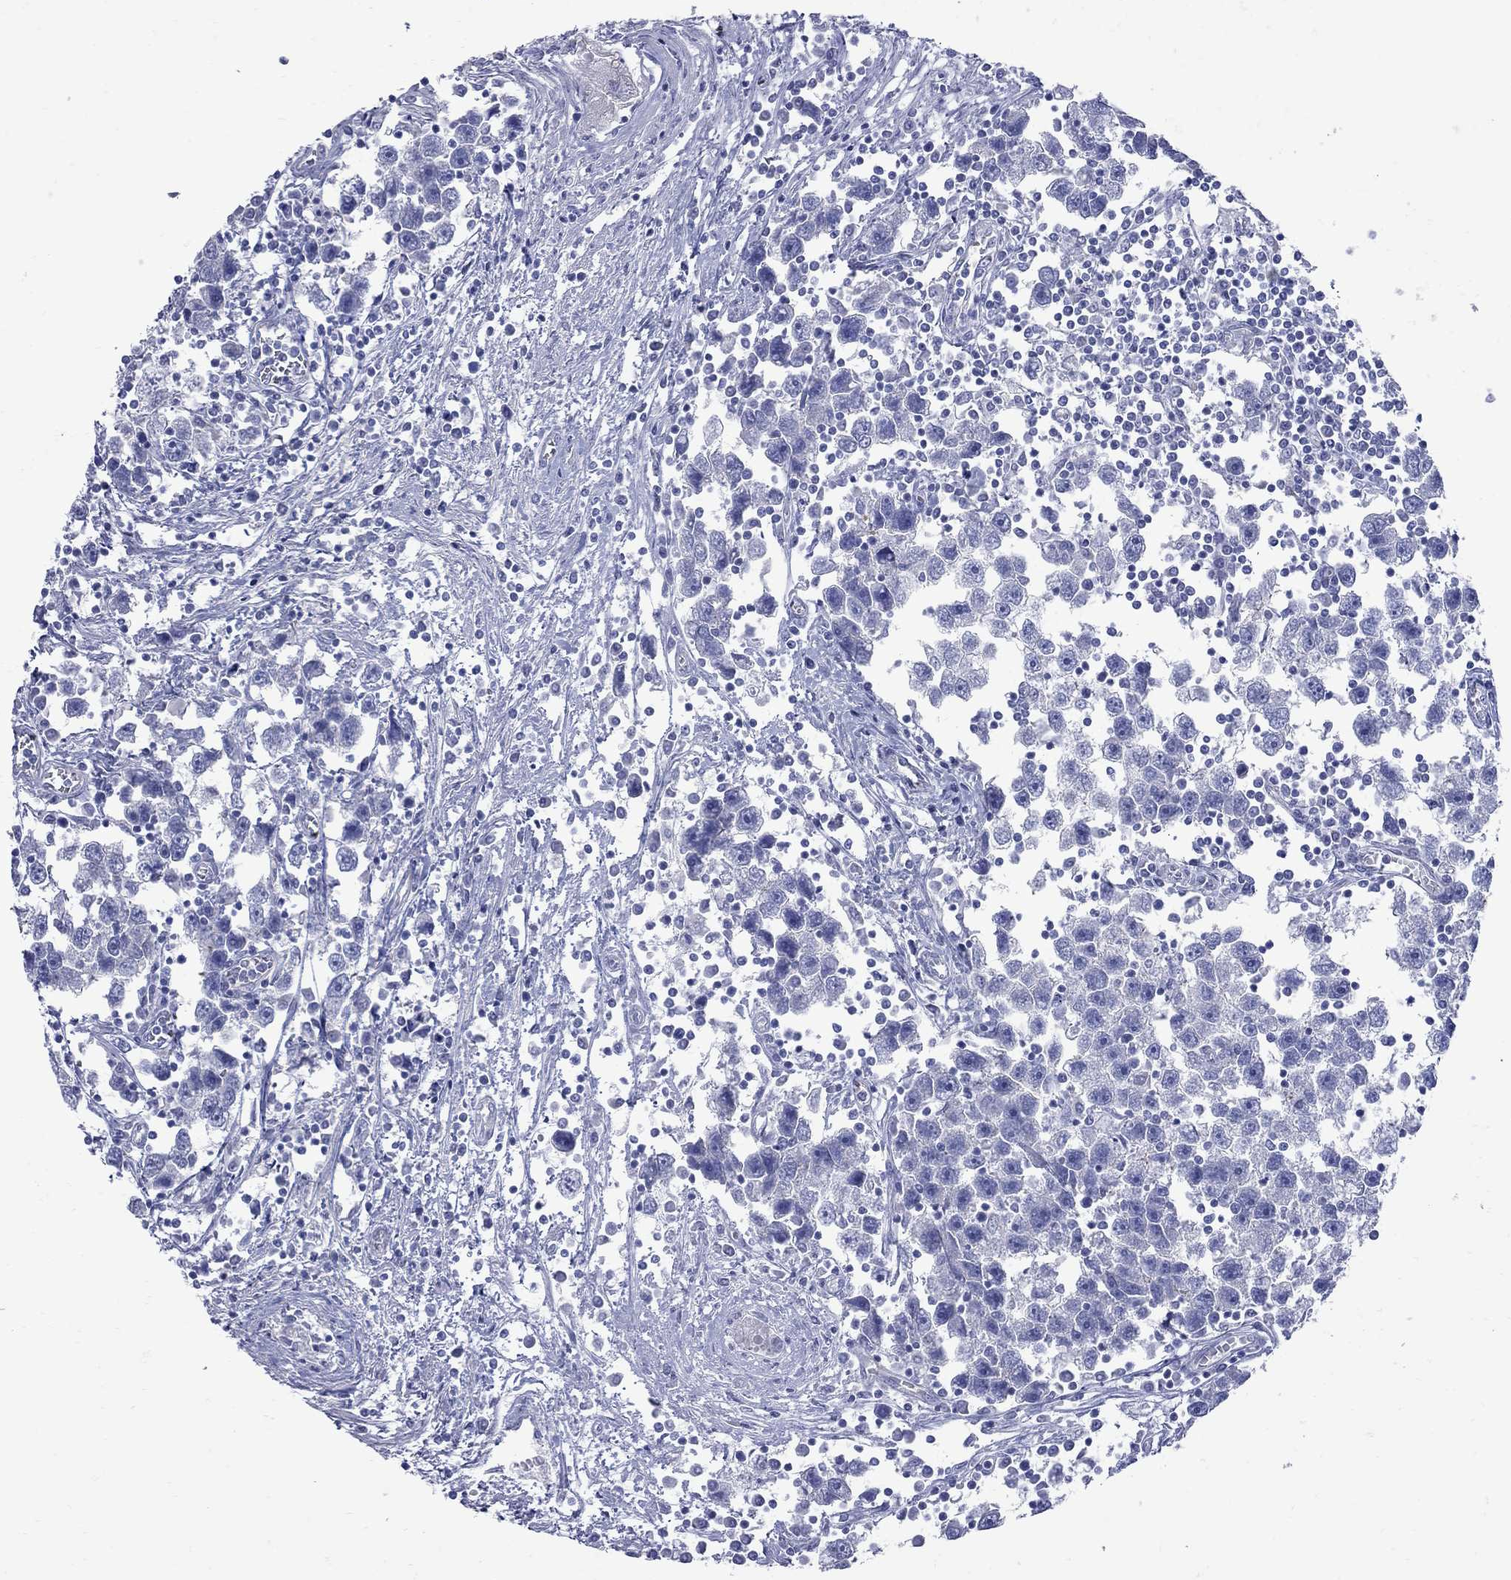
{"staining": {"intensity": "negative", "quantity": "none", "location": "none"}, "tissue": "testis cancer", "cell_type": "Tumor cells", "image_type": "cancer", "snomed": [{"axis": "morphology", "description": "Seminoma, NOS"}, {"axis": "topography", "description": "Testis"}], "caption": "Human testis seminoma stained for a protein using IHC displays no staining in tumor cells.", "gene": "PDZD3", "patient": {"sex": "male", "age": 30}}